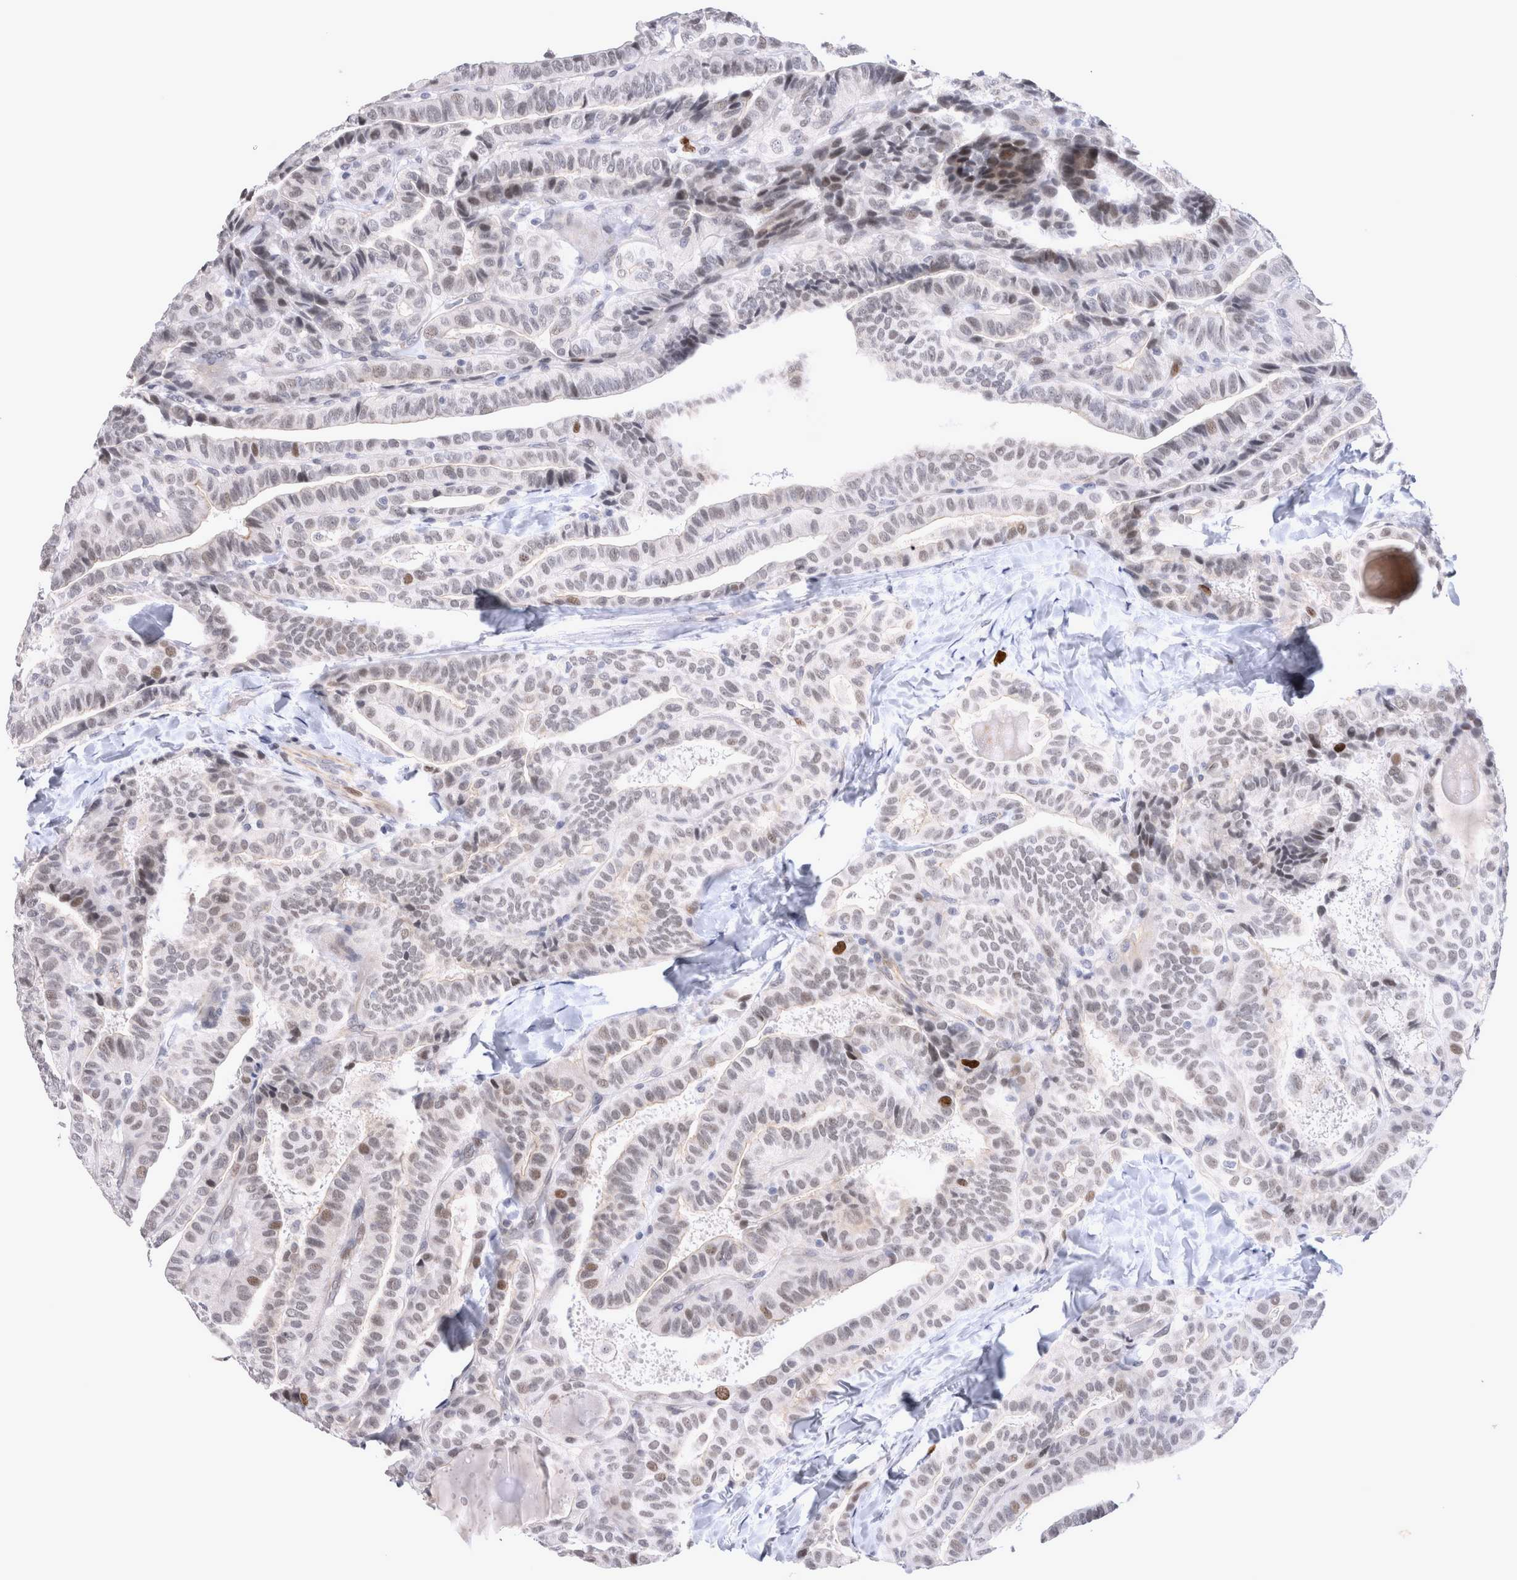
{"staining": {"intensity": "weak", "quantity": ">75%", "location": "nuclear"}, "tissue": "thyroid cancer", "cell_type": "Tumor cells", "image_type": "cancer", "snomed": [{"axis": "morphology", "description": "Papillary adenocarcinoma, NOS"}, {"axis": "topography", "description": "Thyroid gland"}], "caption": "Immunohistochemical staining of thyroid cancer demonstrates weak nuclear protein expression in about >75% of tumor cells.", "gene": "KIF18B", "patient": {"sex": "male", "age": 77}}